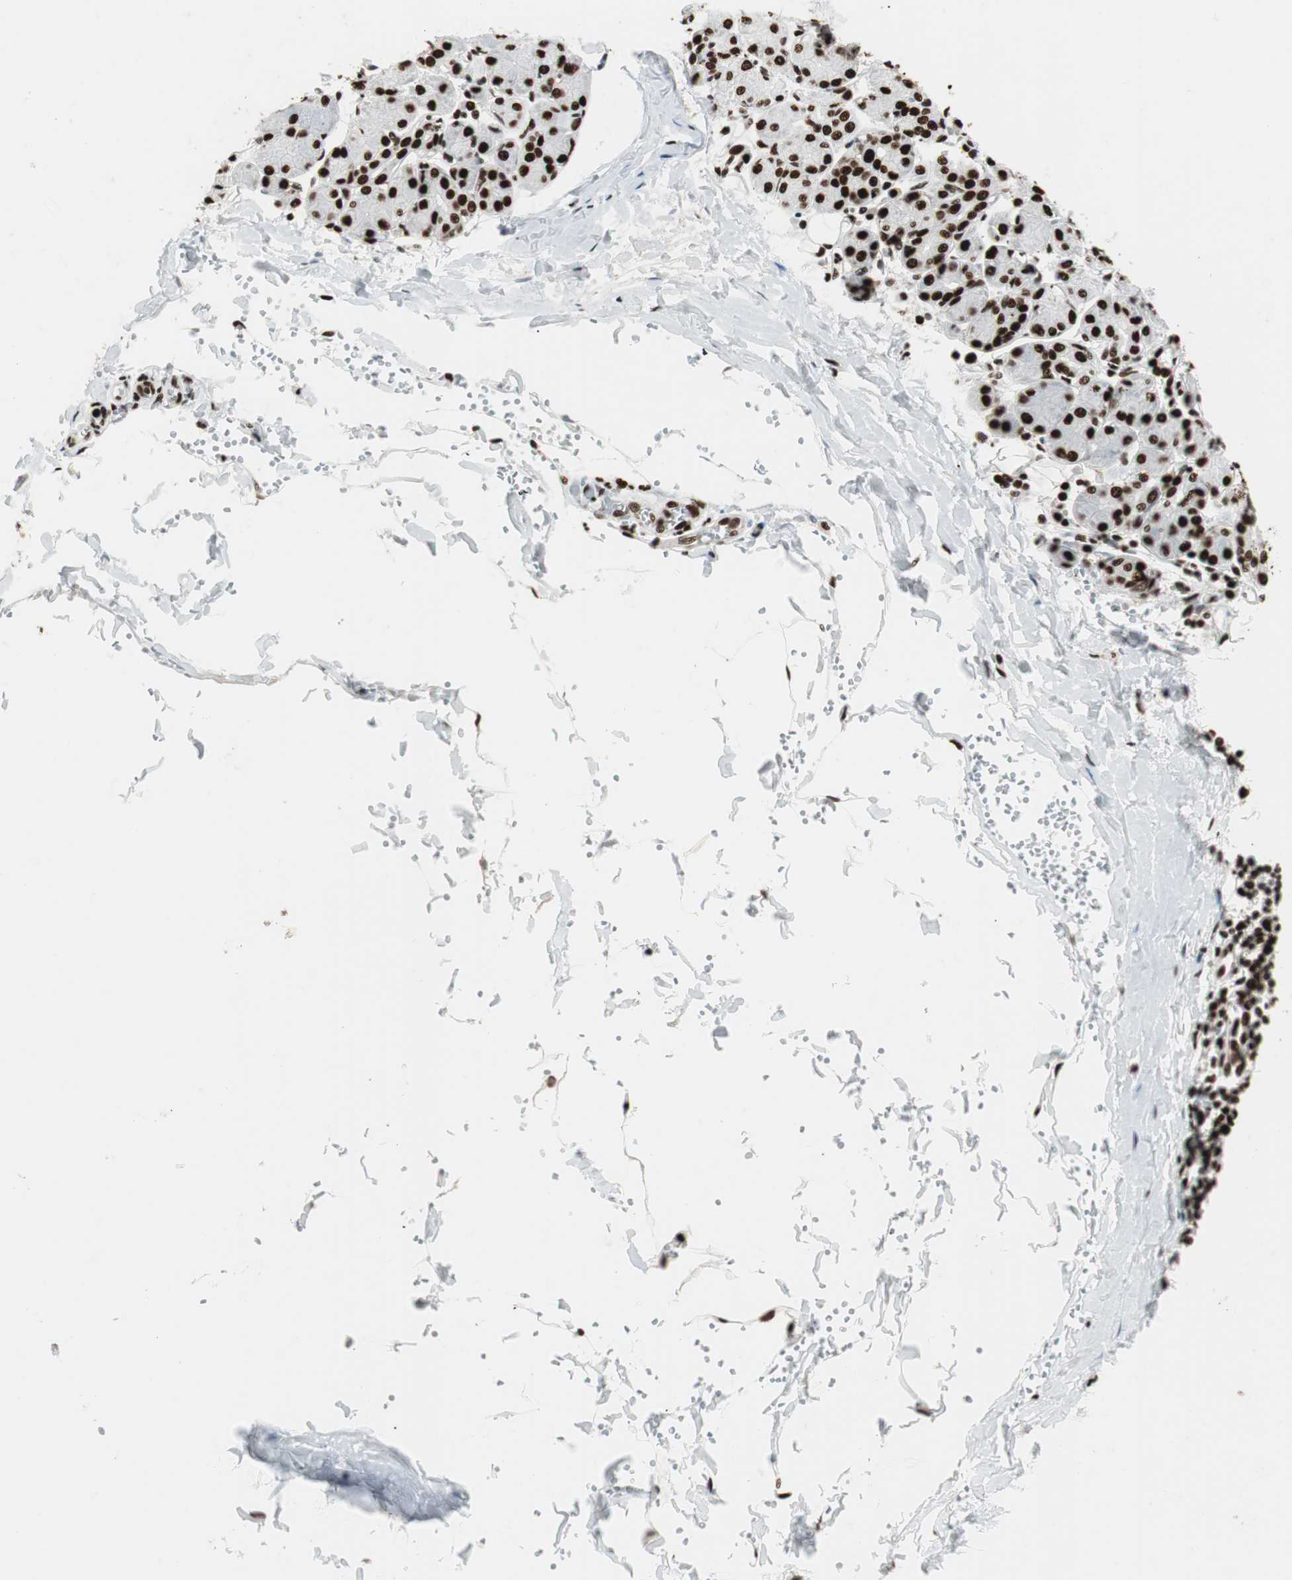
{"staining": {"intensity": "strong", "quantity": ">75%", "location": "nuclear"}, "tissue": "salivary gland", "cell_type": "Glandular cells", "image_type": "normal", "snomed": [{"axis": "morphology", "description": "Normal tissue, NOS"}, {"axis": "morphology", "description": "Inflammation, NOS"}, {"axis": "topography", "description": "Lymph node"}, {"axis": "topography", "description": "Salivary gland"}], "caption": "The histopathology image shows staining of unremarkable salivary gland, revealing strong nuclear protein staining (brown color) within glandular cells.", "gene": "PSME3", "patient": {"sex": "male", "age": 3}}